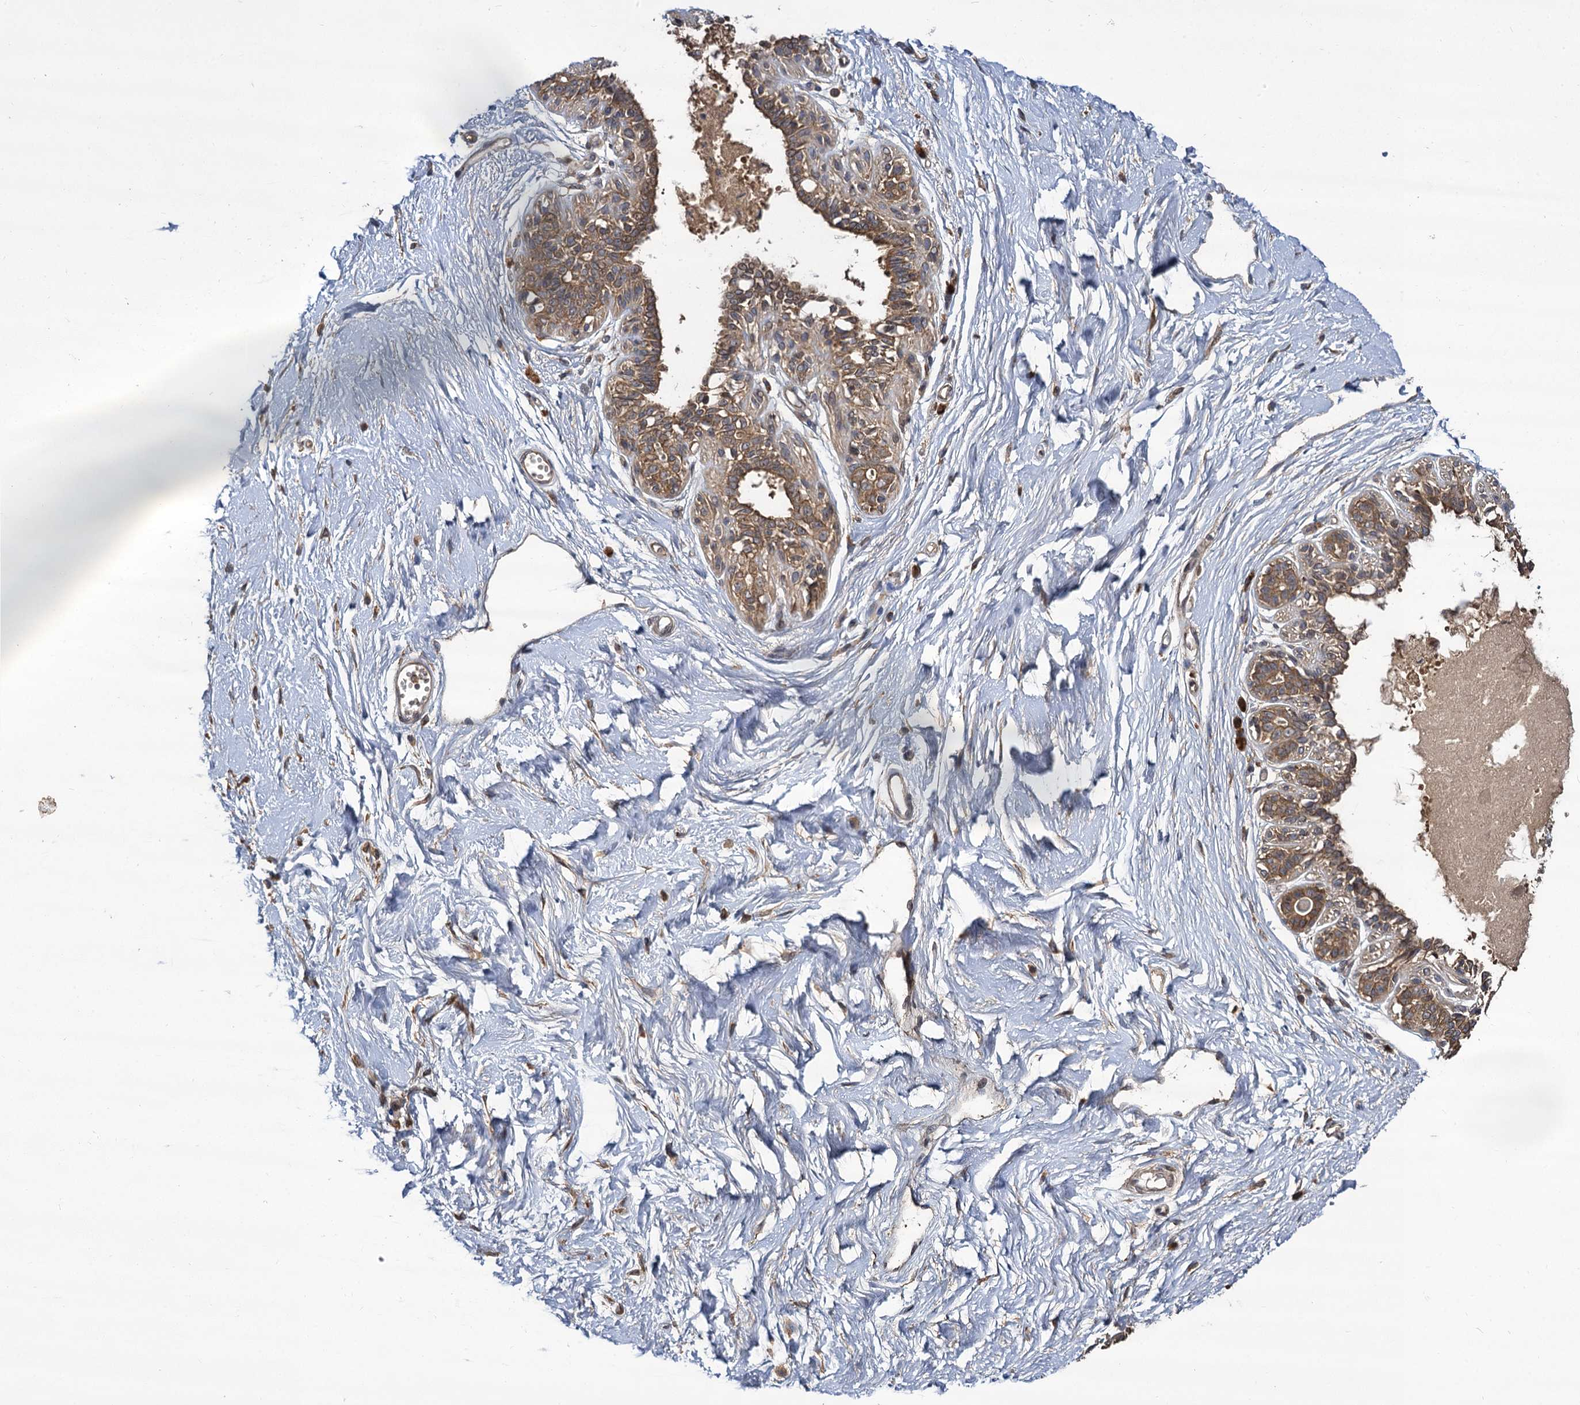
{"staining": {"intensity": "negative", "quantity": "none", "location": "none"}, "tissue": "breast", "cell_type": "Adipocytes", "image_type": "normal", "snomed": [{"axis": "morphology", "description": "Normal tissue, NOS"}, {"axis": "topography", "description": "Breast"}], "caption": "DAB (3,3'-diaminobenzidine) immunohistochemical staining of unremarkable human breast reveals no significant staining in adipocytes. (DAB immunohistochemistry (IHC), high magnification).", "gene": "INPPL1", "patient": {"sex": "female", "age": 45}}